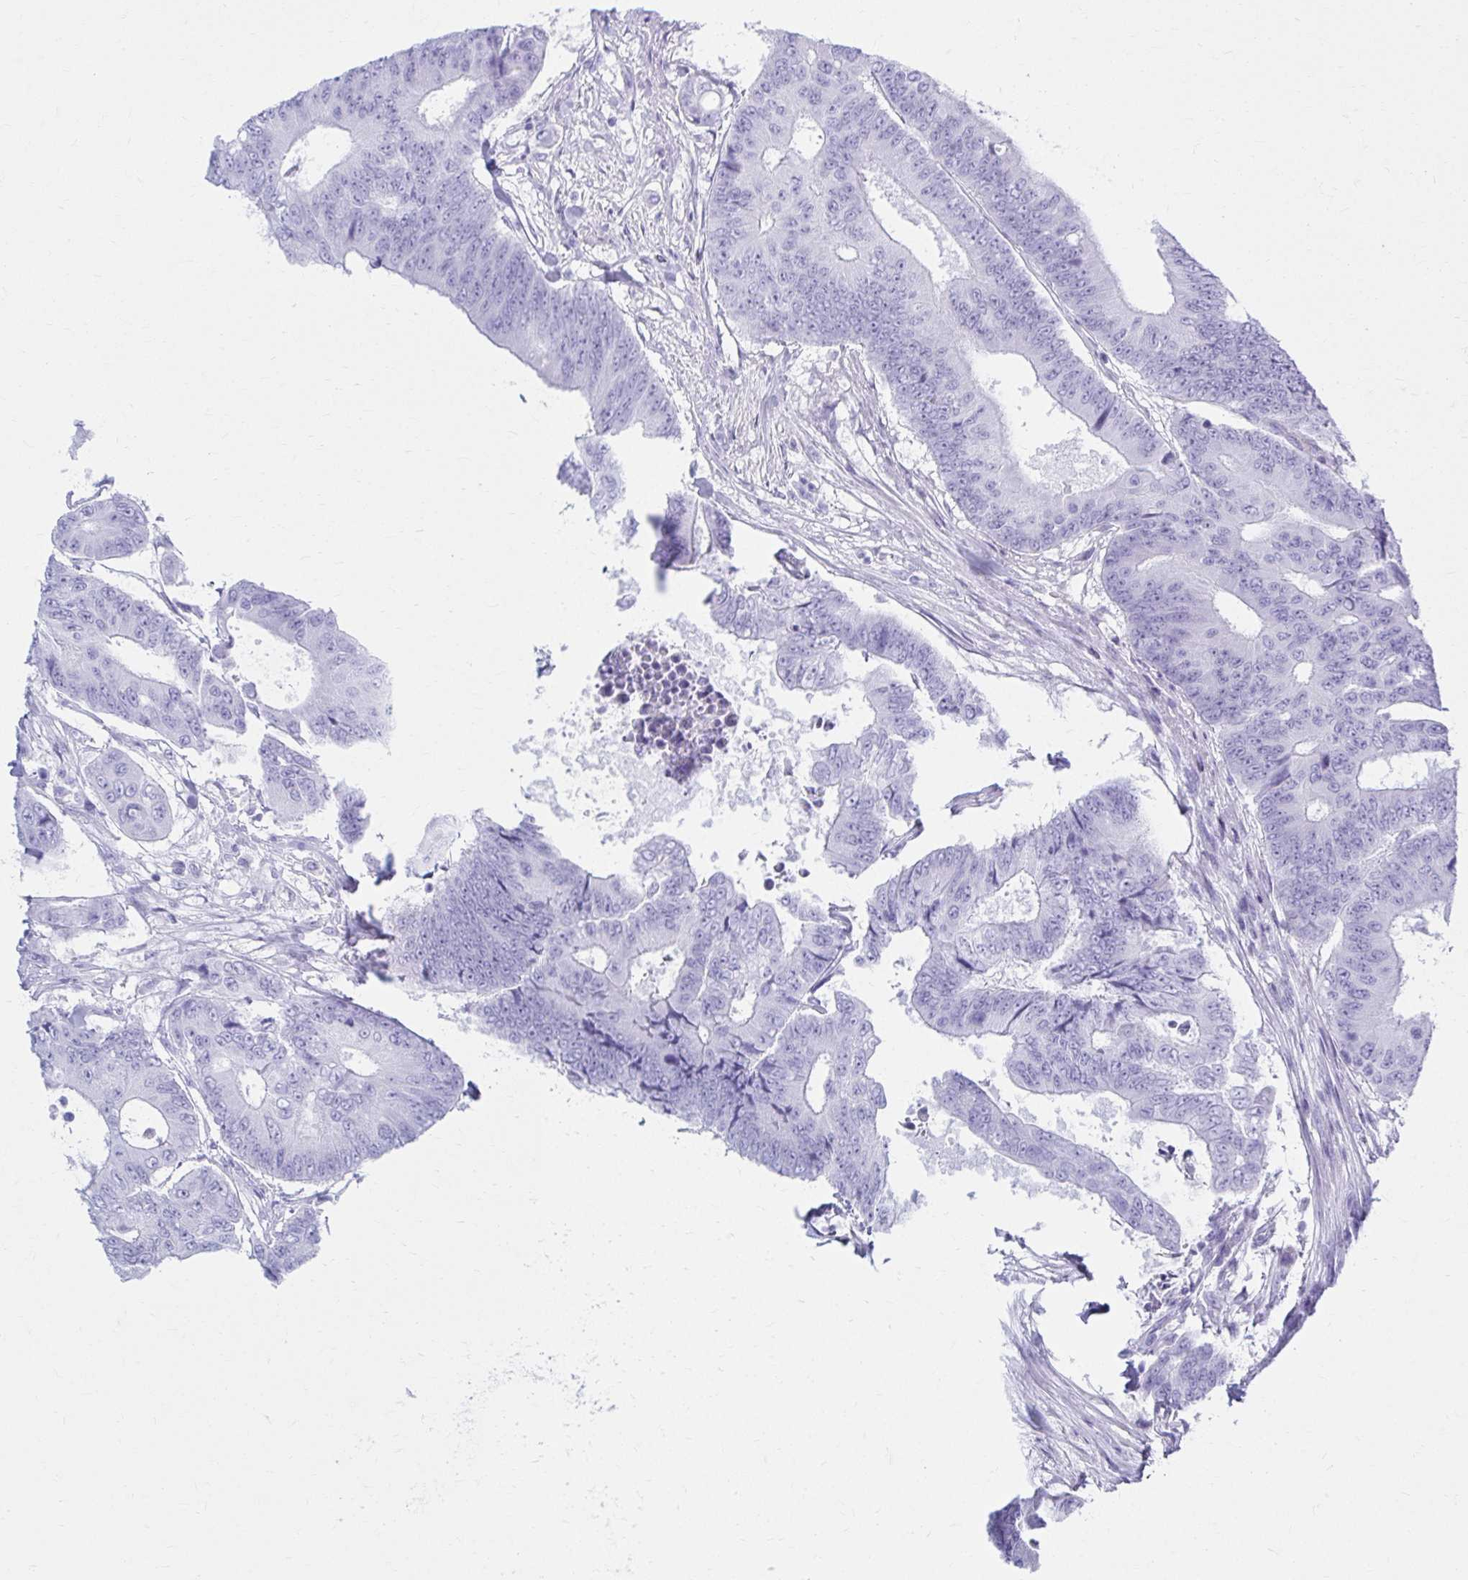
{"staining": {"intensity": "negative", "quantity": "none", "location": "none"}, "tissue": "colorectal cancer", "cell_type": "Tumor cells", "image_type": "cancer", "snomed": [{"axis": "morphology", "description": "Adenocarcinoma, NOS"}, {"axis": "topography", "description": "Colon"}], "caption": "DAB immunohistochemical staining of colorectal adenocarcinoma demonstrates no significant expression in tumor cells.", "gene": "ATP4B", "patient": {"sex": "female", "age": 48}}